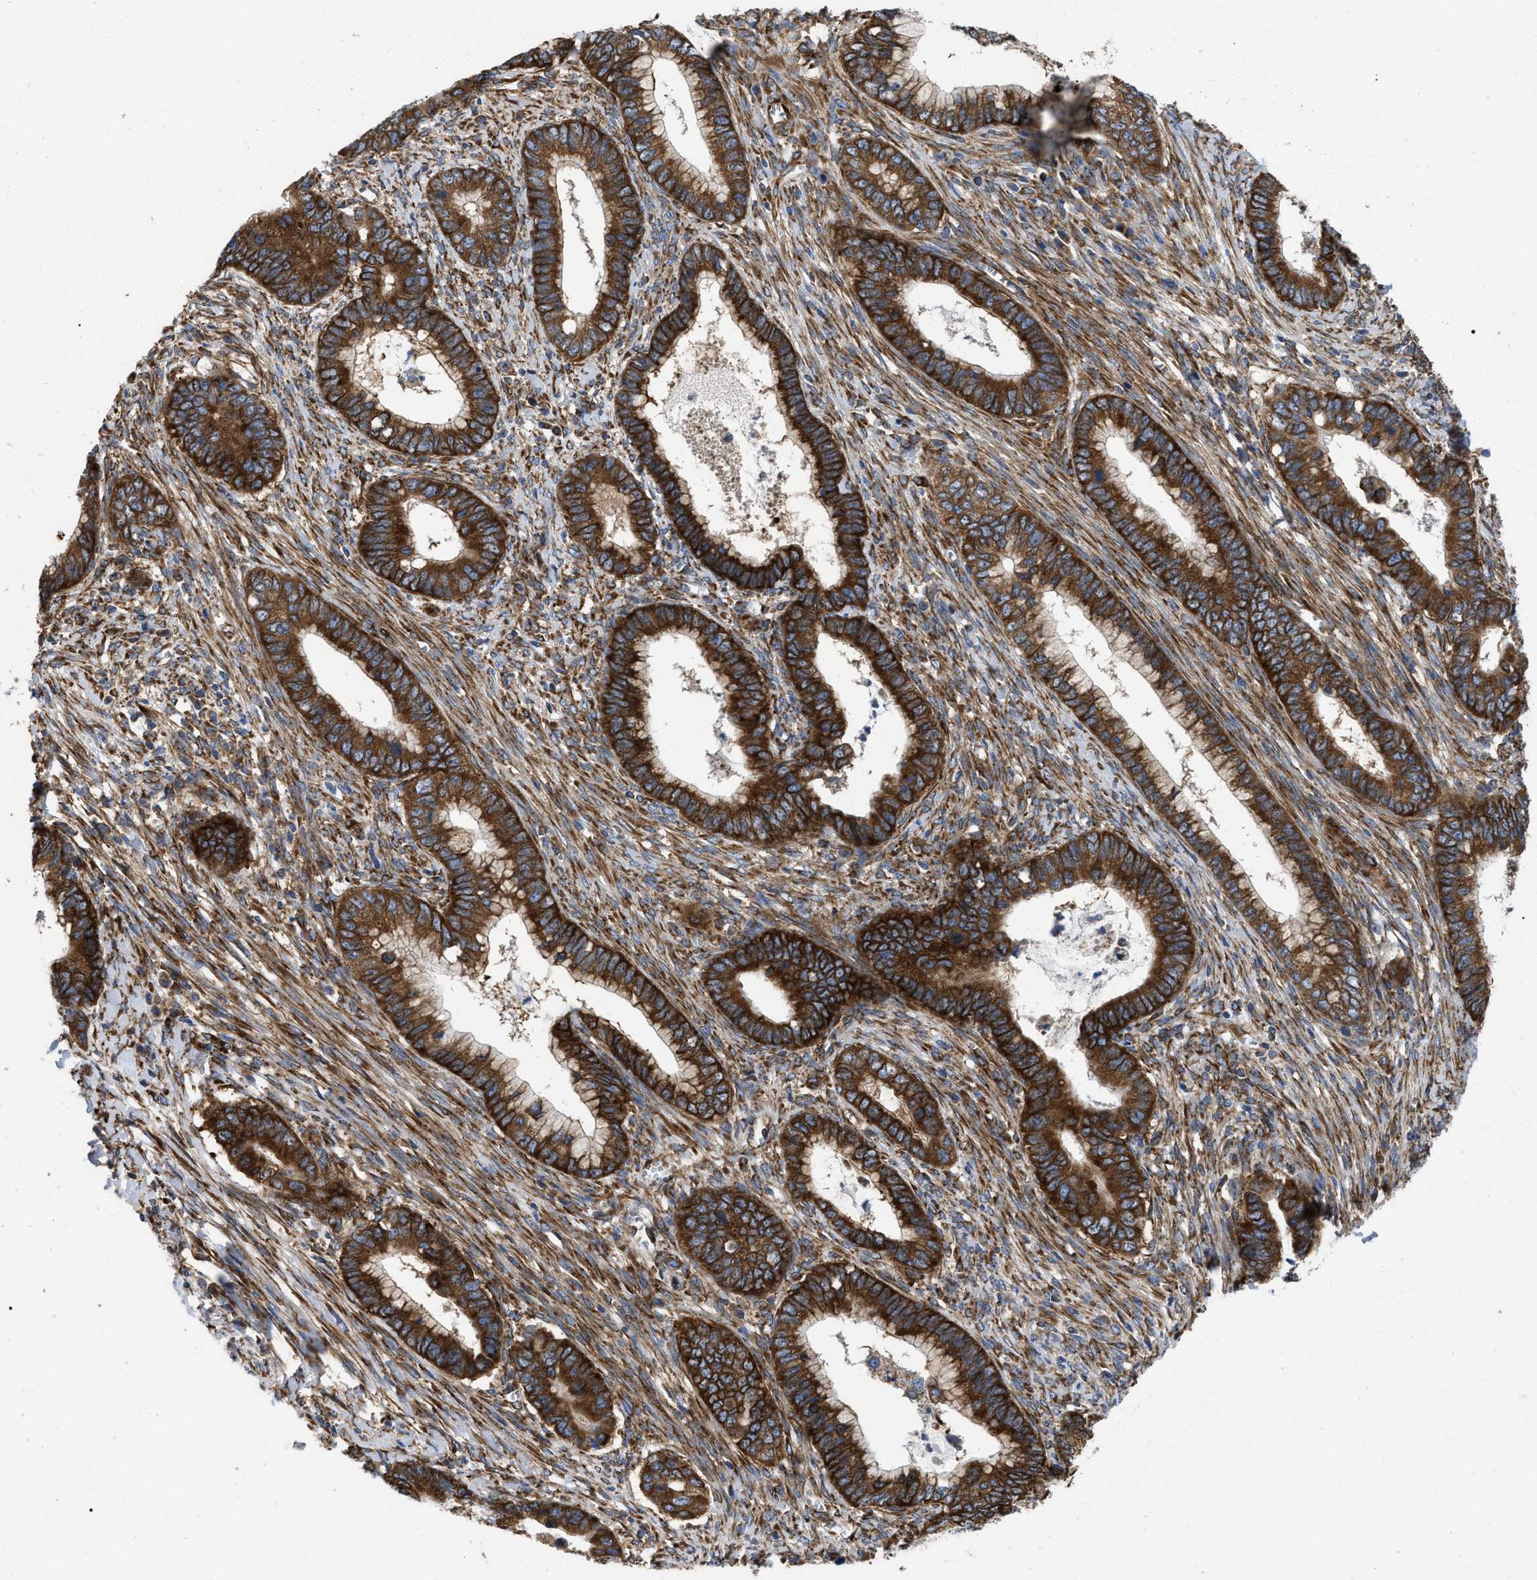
{"staining": {"intensity": "strong", "quantity": ">75%", "location": "cytoplasmic/membranous"}, "tissue": "cervical cancer", "cell_type": "Tumor cells", "image_type": "cancer", "snomed": [{"axis": "morphology", "description": "Adenocarcinoma, NOS"}, {"axis": "topography", "description": "Cervix"}], "caption": "A high amount of strong cytoplasmic/membranous positivity is present in about >75% of tumor cells in cervical cancer tissue. Using DAB (3,3'-diaminobenzidine) (brown) and hematoxylin (blue) stains, captured at high magnification using brightfield microscopy.", "gene": "FAM120A", "patient": {"sex": "female", "age": 44}}